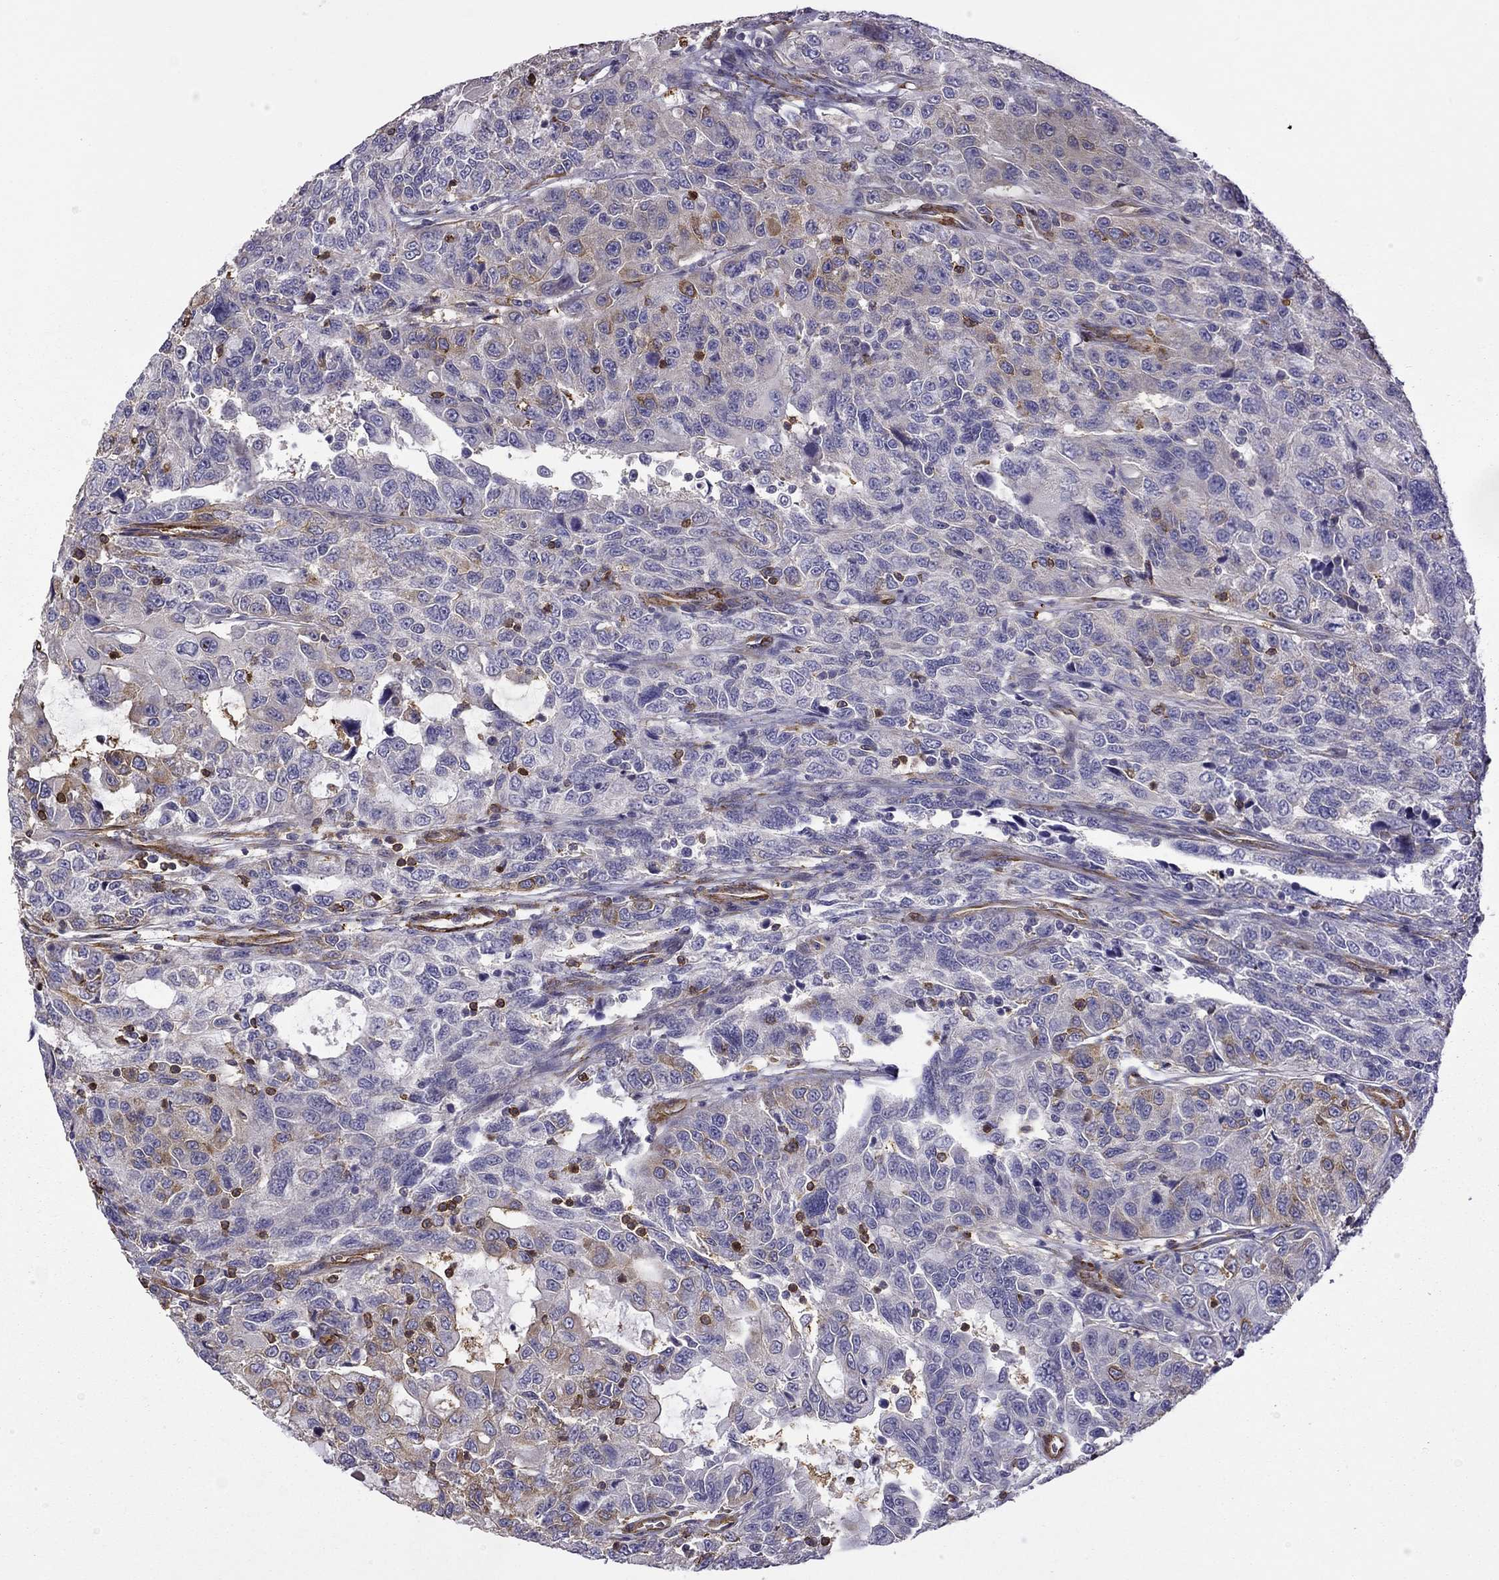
{"staining": {"intensity": "moderate", "quantity": "25%-75%", "location": "cytoplasmic/membranous"}, "tissue": "urothelial cancer", "cell_type": "Tumor cells", "image_type": "cancer", "snomed": [{"axis": "morphology", "description": "Urothelial carcinoma, NOS"}, {"axis": "morphology", "description": "Urothelial carcinoma, High grade"}, {"axis": "topography", "description": "Urinary bladder"}], "caption": "IHC photomicrograph of human urothelial cancer stained for a protein (brown), which displays medium levels of moderate cytoplasmic/membranous staining in about 25%-75% of tumor cells.", "gene": "MAP4", "patient": {"sex": "female", "age": 73}}